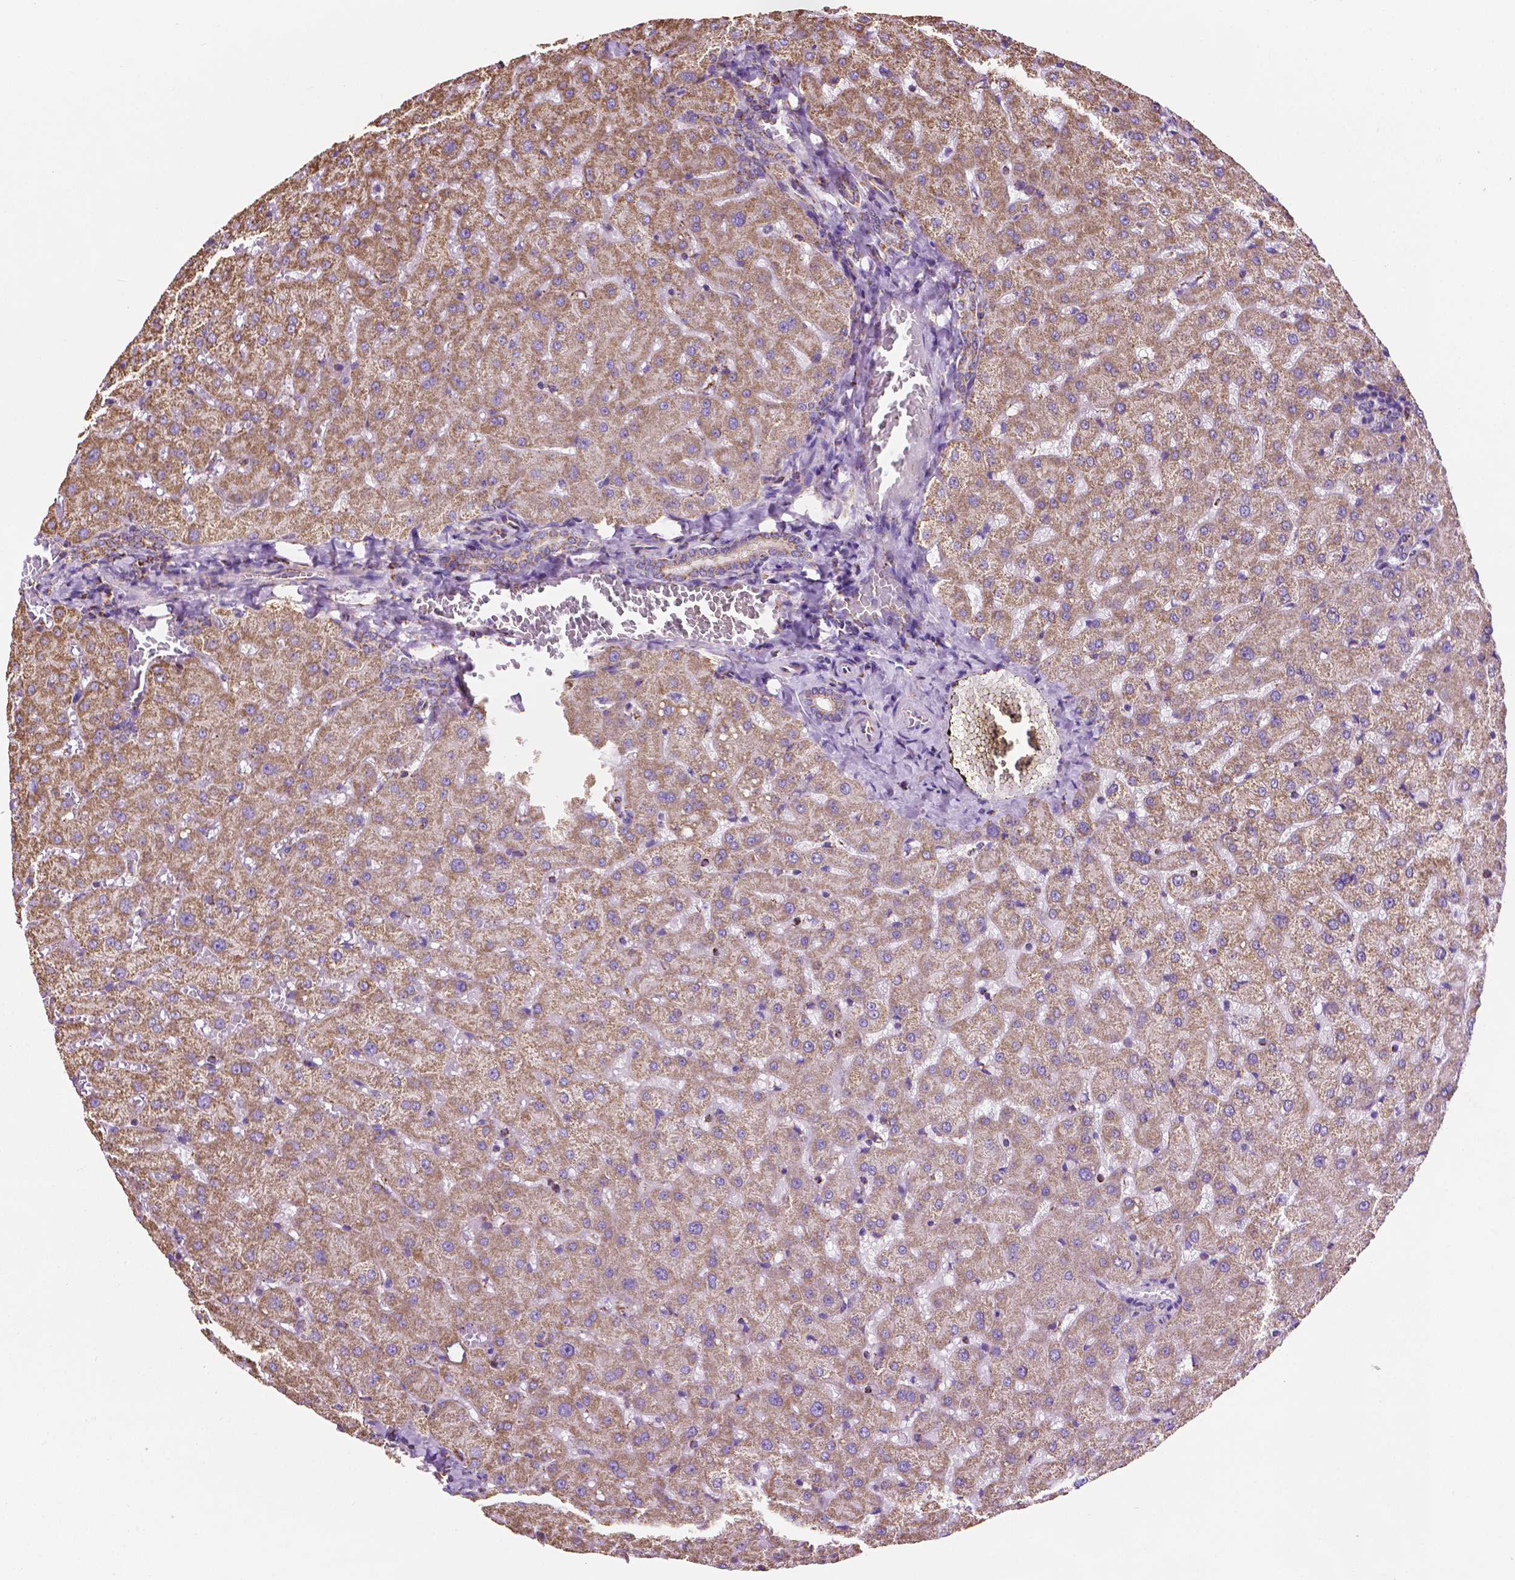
{"staining": {"intensity": "moderate", "quantity": "25%-75%", "location": "cytoplasmic/membranous"}, "tissue": "liver", "cell_type": "Cholangiocytes", "image_type": "normal", "snomed": [{"axis": "morphology", "description": "Normal tissue, NOS"}, {"axis": "topography", "description": "Liver"}], "caption": "An immunohistochemistry micrograph of normal tissue is shown. Protein staining in brown labels moderate cytoplasmic/membranous positivity in liver within cholangiocytes. The protein is stained brown, and the nuclei are stained in blue (DAB IHC with brightfield microscopy, high magnification).", "gene": "RMDN3", "patient": {"sex": "female", "age": 50}}